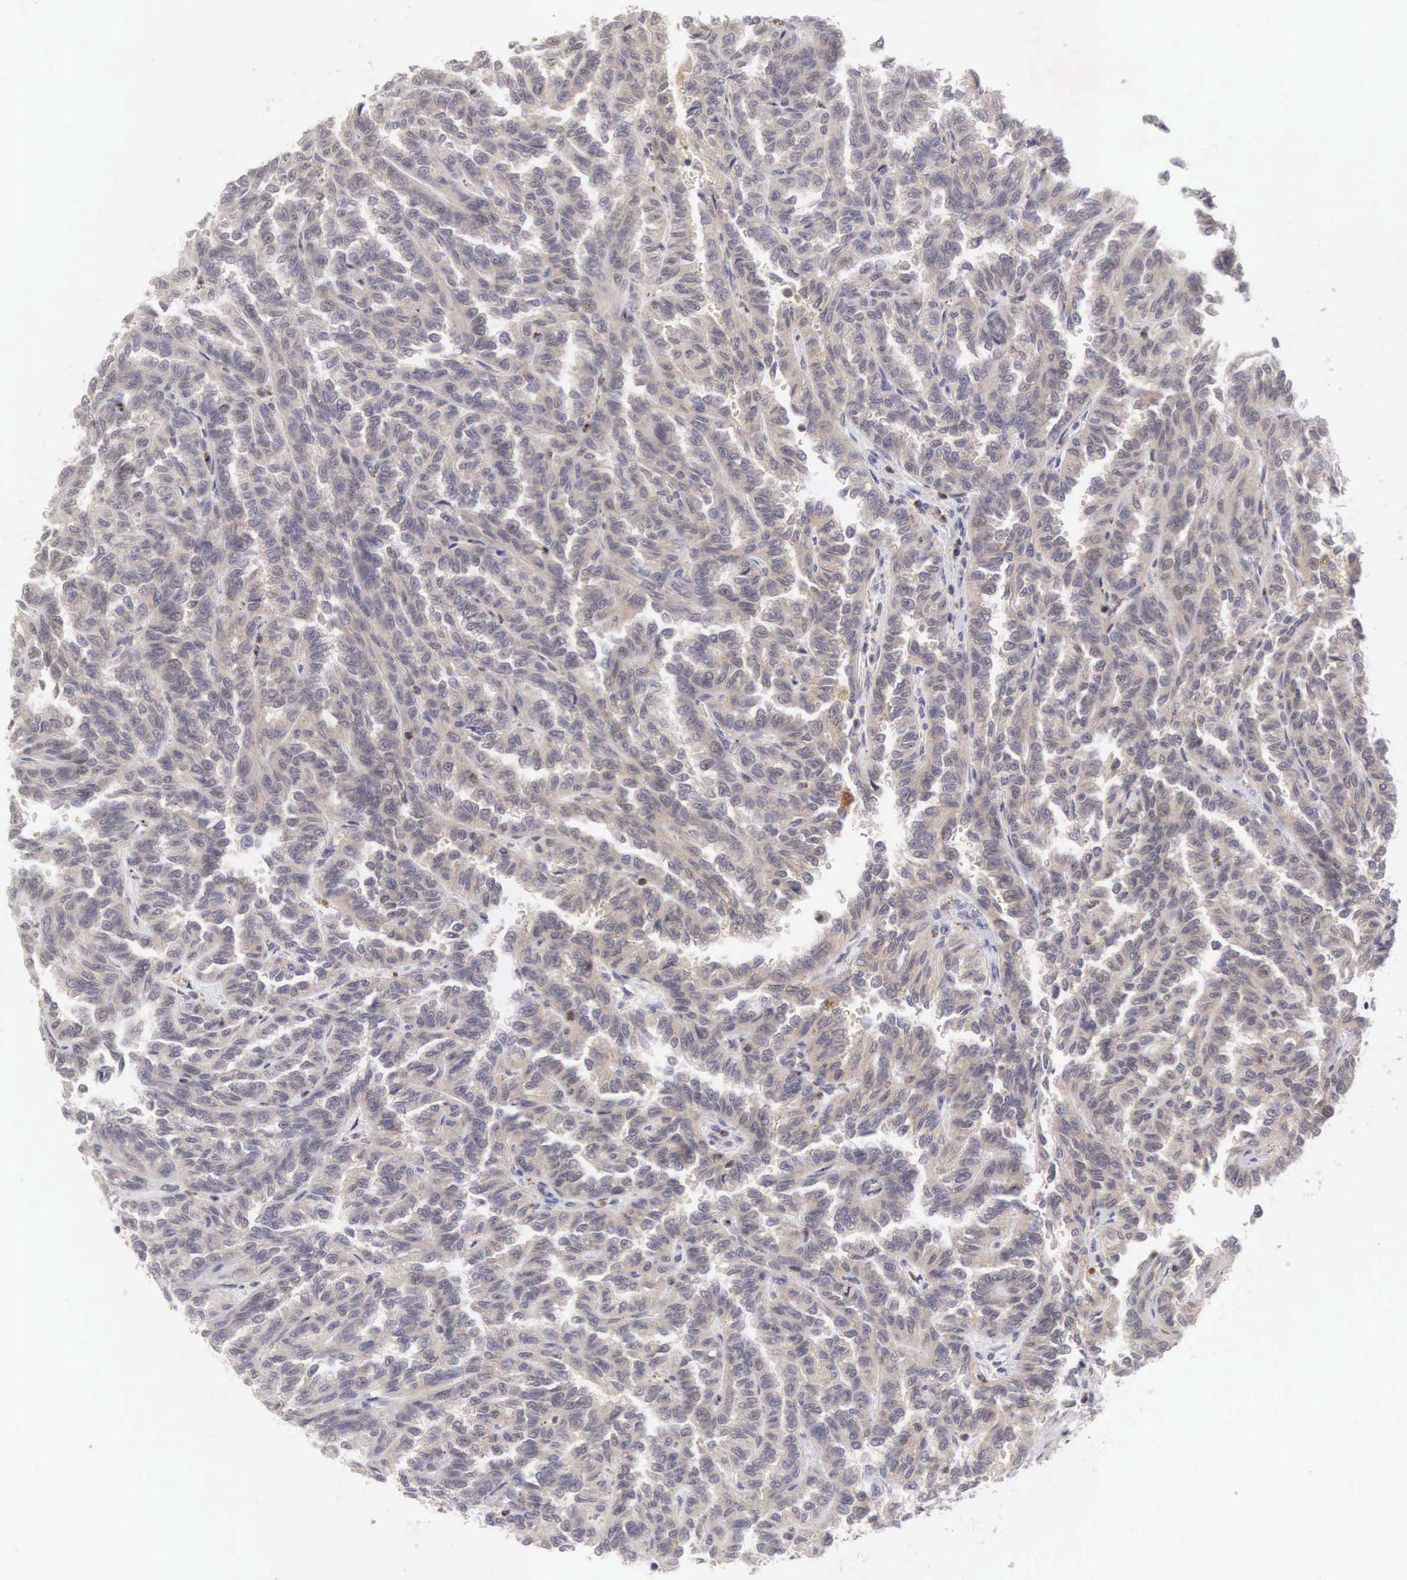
{"staining": {"intensity": "weak", "quantity": "25%-75%", "location": "cytoplasmic/membranous"}, "tissue": "renal cancer", "cell_type": "Tumor cells", "image_type": "cancer", "snomed": [{"axis": "morphology", "description": "Inflammation, NOS"}, {"axis": "morphology", "description": "Adenocarcinoma, NOS"}, {"axis": "topography", "description": "Kidney"}], "caption": "This image shows IHC staining of renal cancer (adenocarcinoma), with low weak cytoplasmic/membranous expression in approximately 25%-75% of tumor cells.", "gene": "CD1A", "patient": {"sex": "male", "age": 68}}